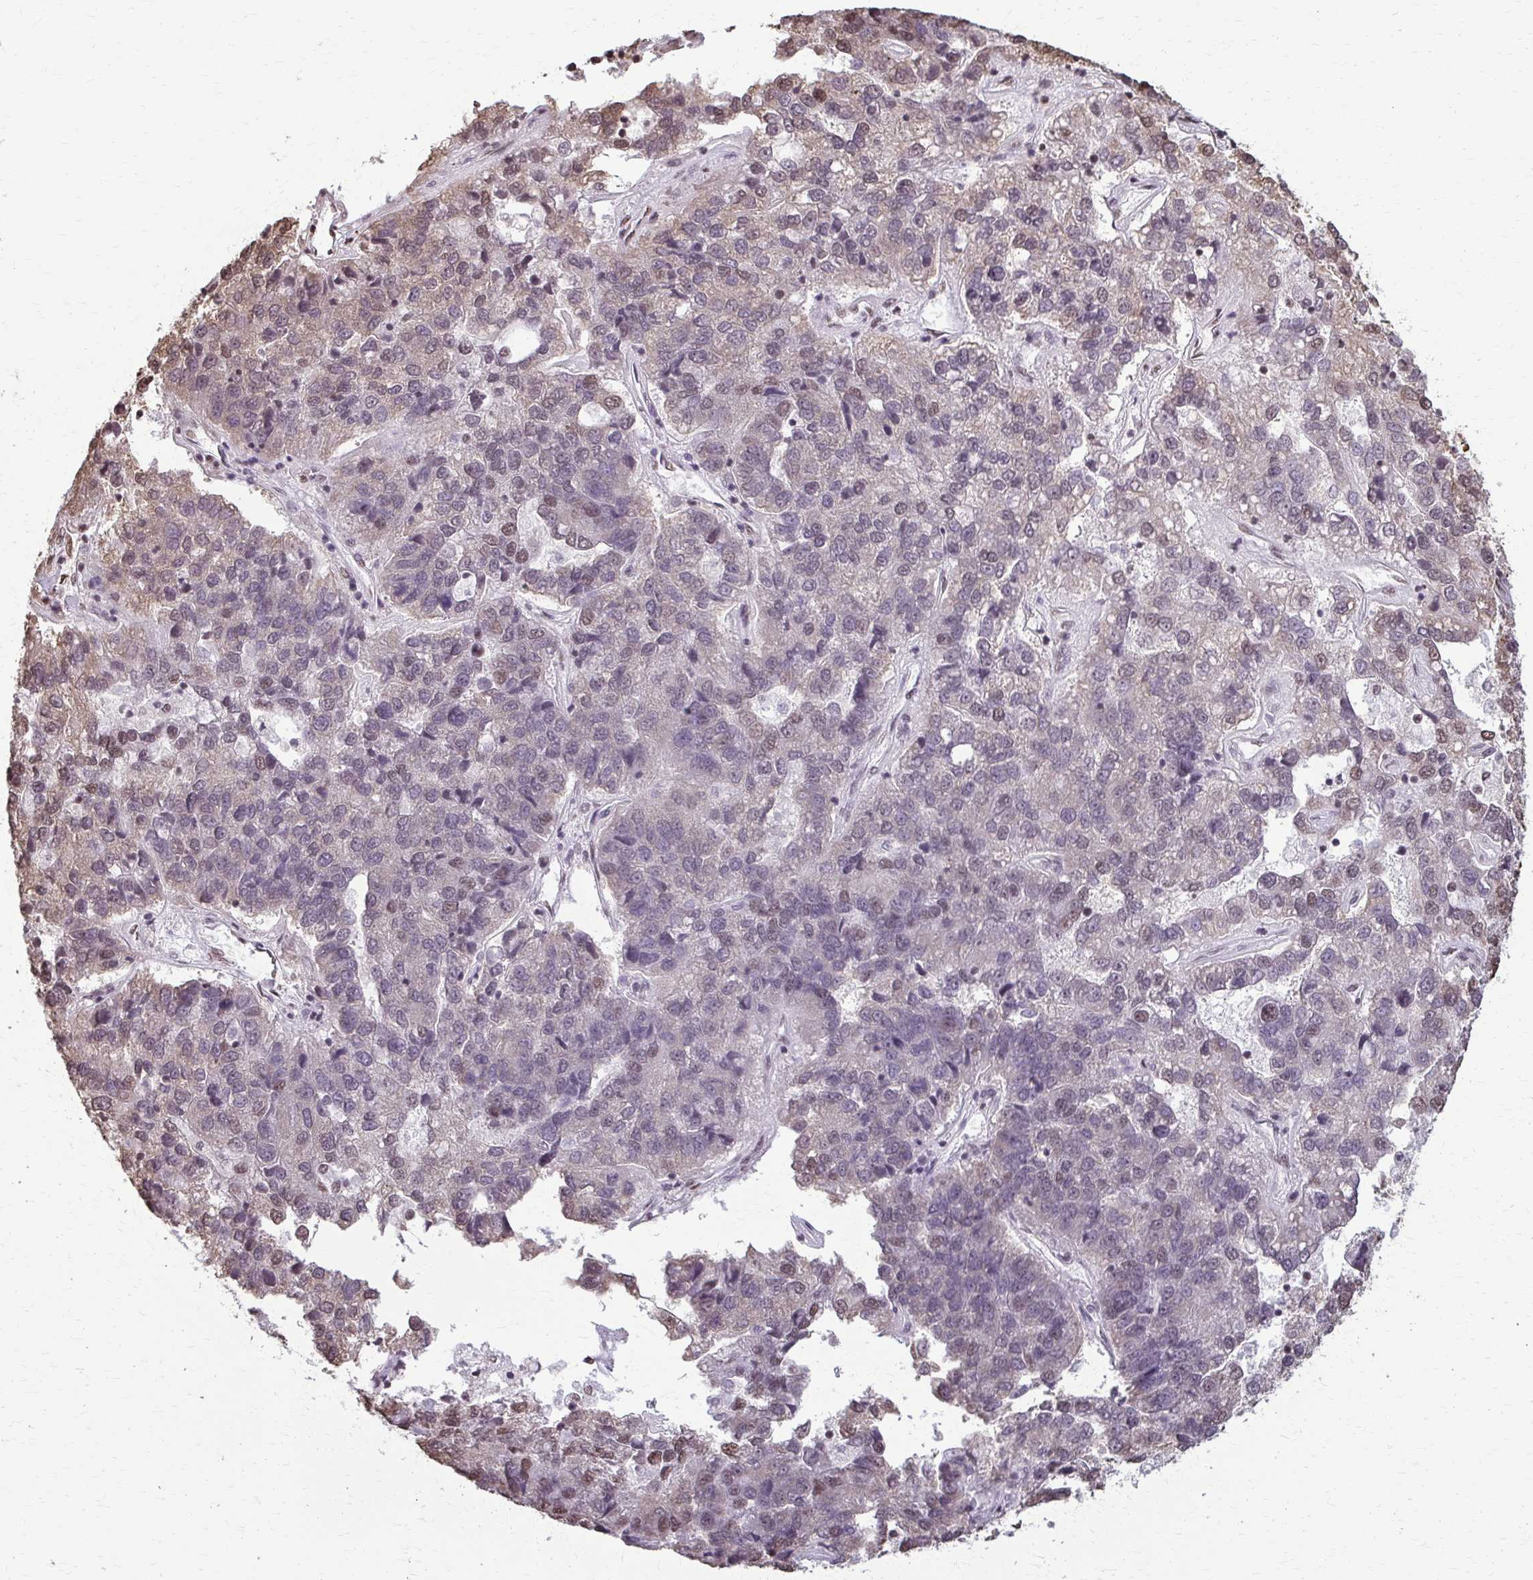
{"staining": {"intensity": "moderate", "quantity": "25%-75%", "location": "nuclear"}, "tissue": "pancreatic cancer", "cell_type": "Tumor cells", "image_type": "cancer", "snomed": [{"axis": "morphology", "description": "Adenocarcinoma, NOS"}, {"axis": "topography", "description": "Pancreas"}], "caption": "Protein staining by immunohistochemistry (IHC) demonstrates moderate nuclear staining in about 25%-75% of tumor cells in pancreatic adenocarcinoma. The protein is stained brown, and the nuclei are stained in blue (DAB (3,3'-diaminobenzidine) IHC with brightfield microscopy, high magnification).", "gene": "SNRPA", "patient": {"sex": "female", "age": 61}}